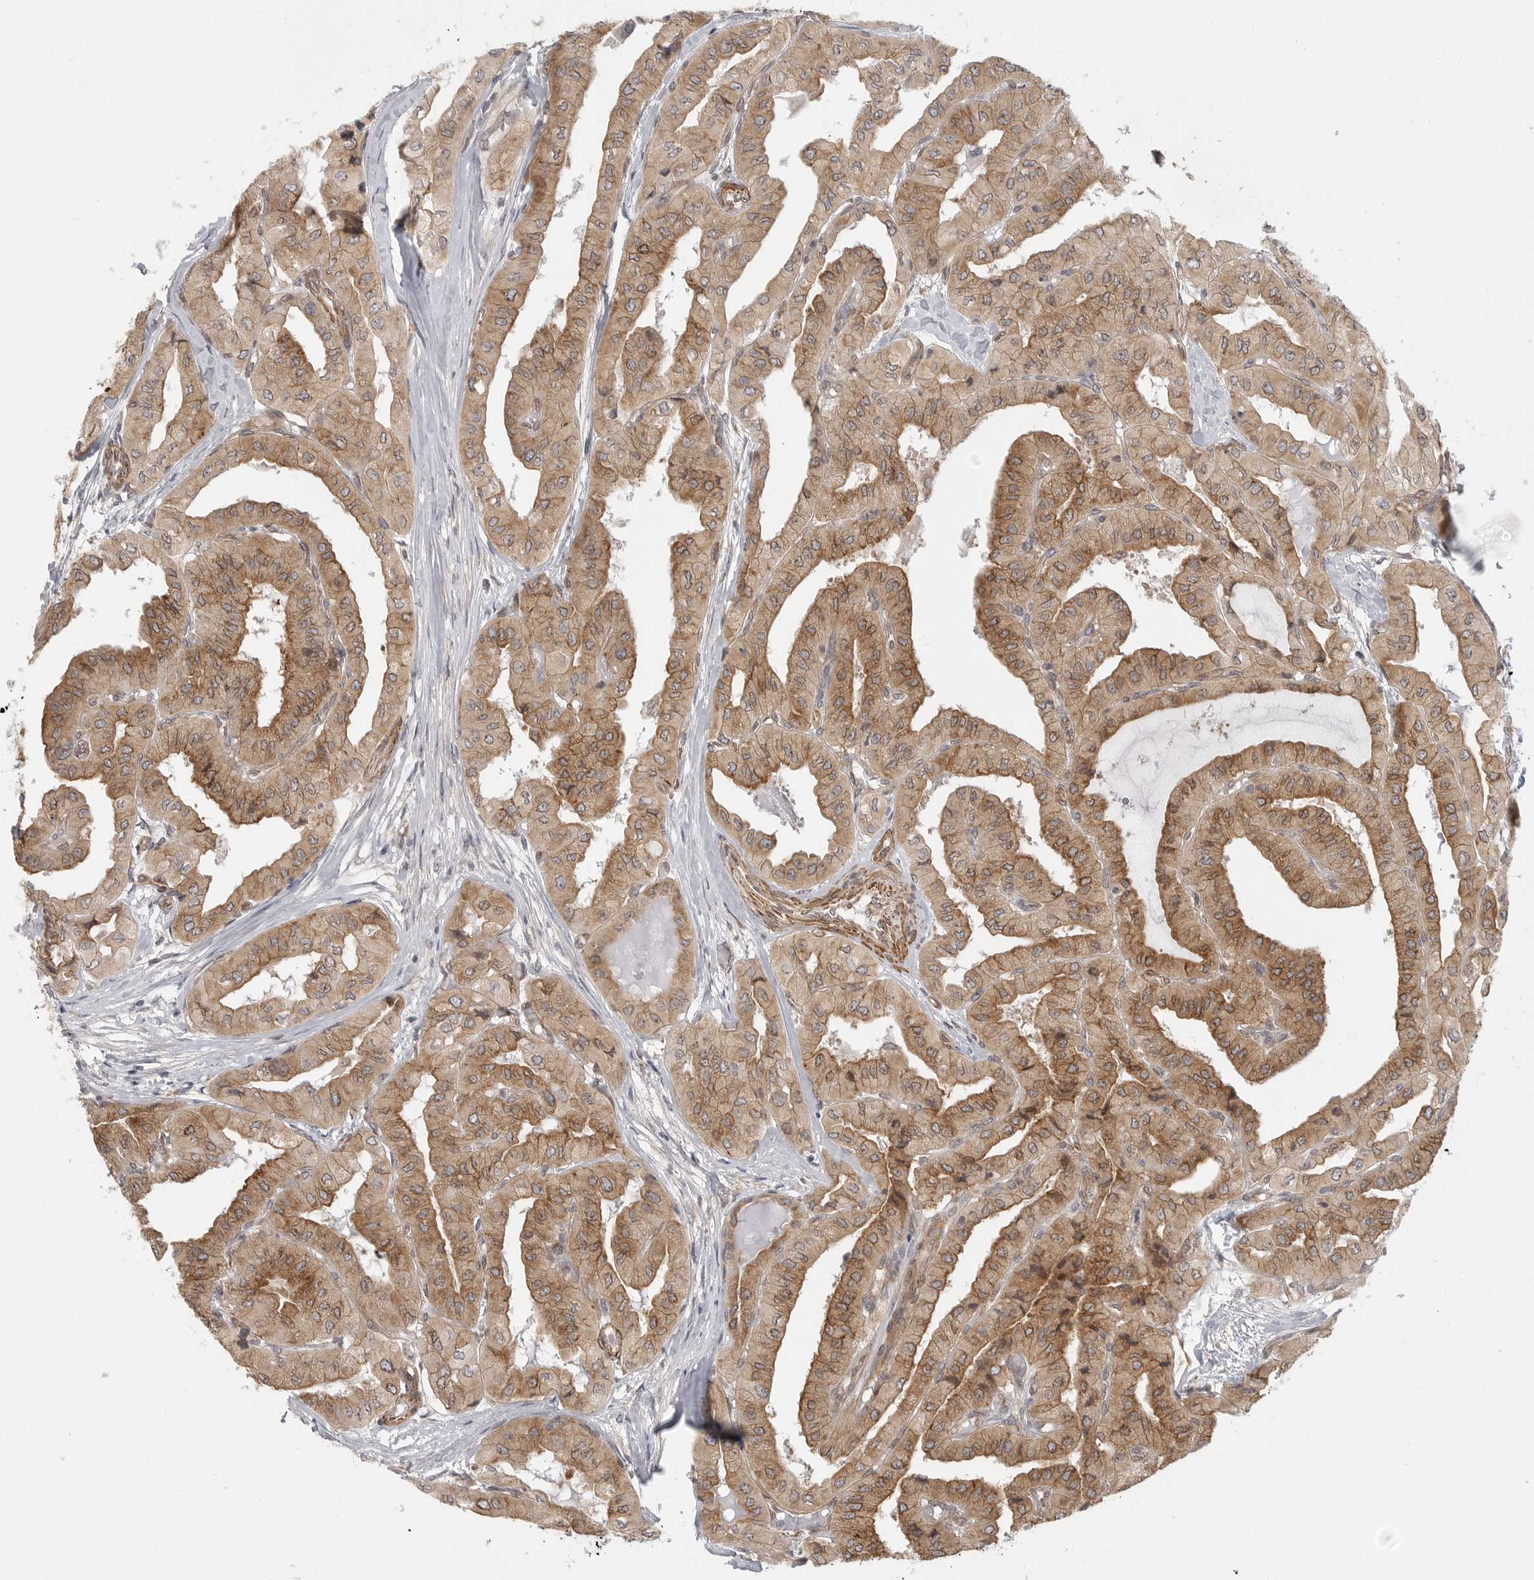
{"staining": {"intensity": "moderate", "quantity": ">75%", "location": "cytoplasmic/membranous"}, "tissue": "thyroid cancer", "cell_type": "Tumor cells", "image_type": "cancer", "snomed": [{"axis": "morphology", "description": "Papillary adenocarcinoma, NOS"}, {"axis": "topography", "description": "Thyroid gland"}], "caption": "Immunohistochemical staining of human thyroid cancer (papillary adenocarcinoma) reveals medium levels of moderate cytoplasmic/membranous positivity in about >75% of tumor cells.", "gene": "CERS2", "patient": {"sex": "female", "age": 59}}